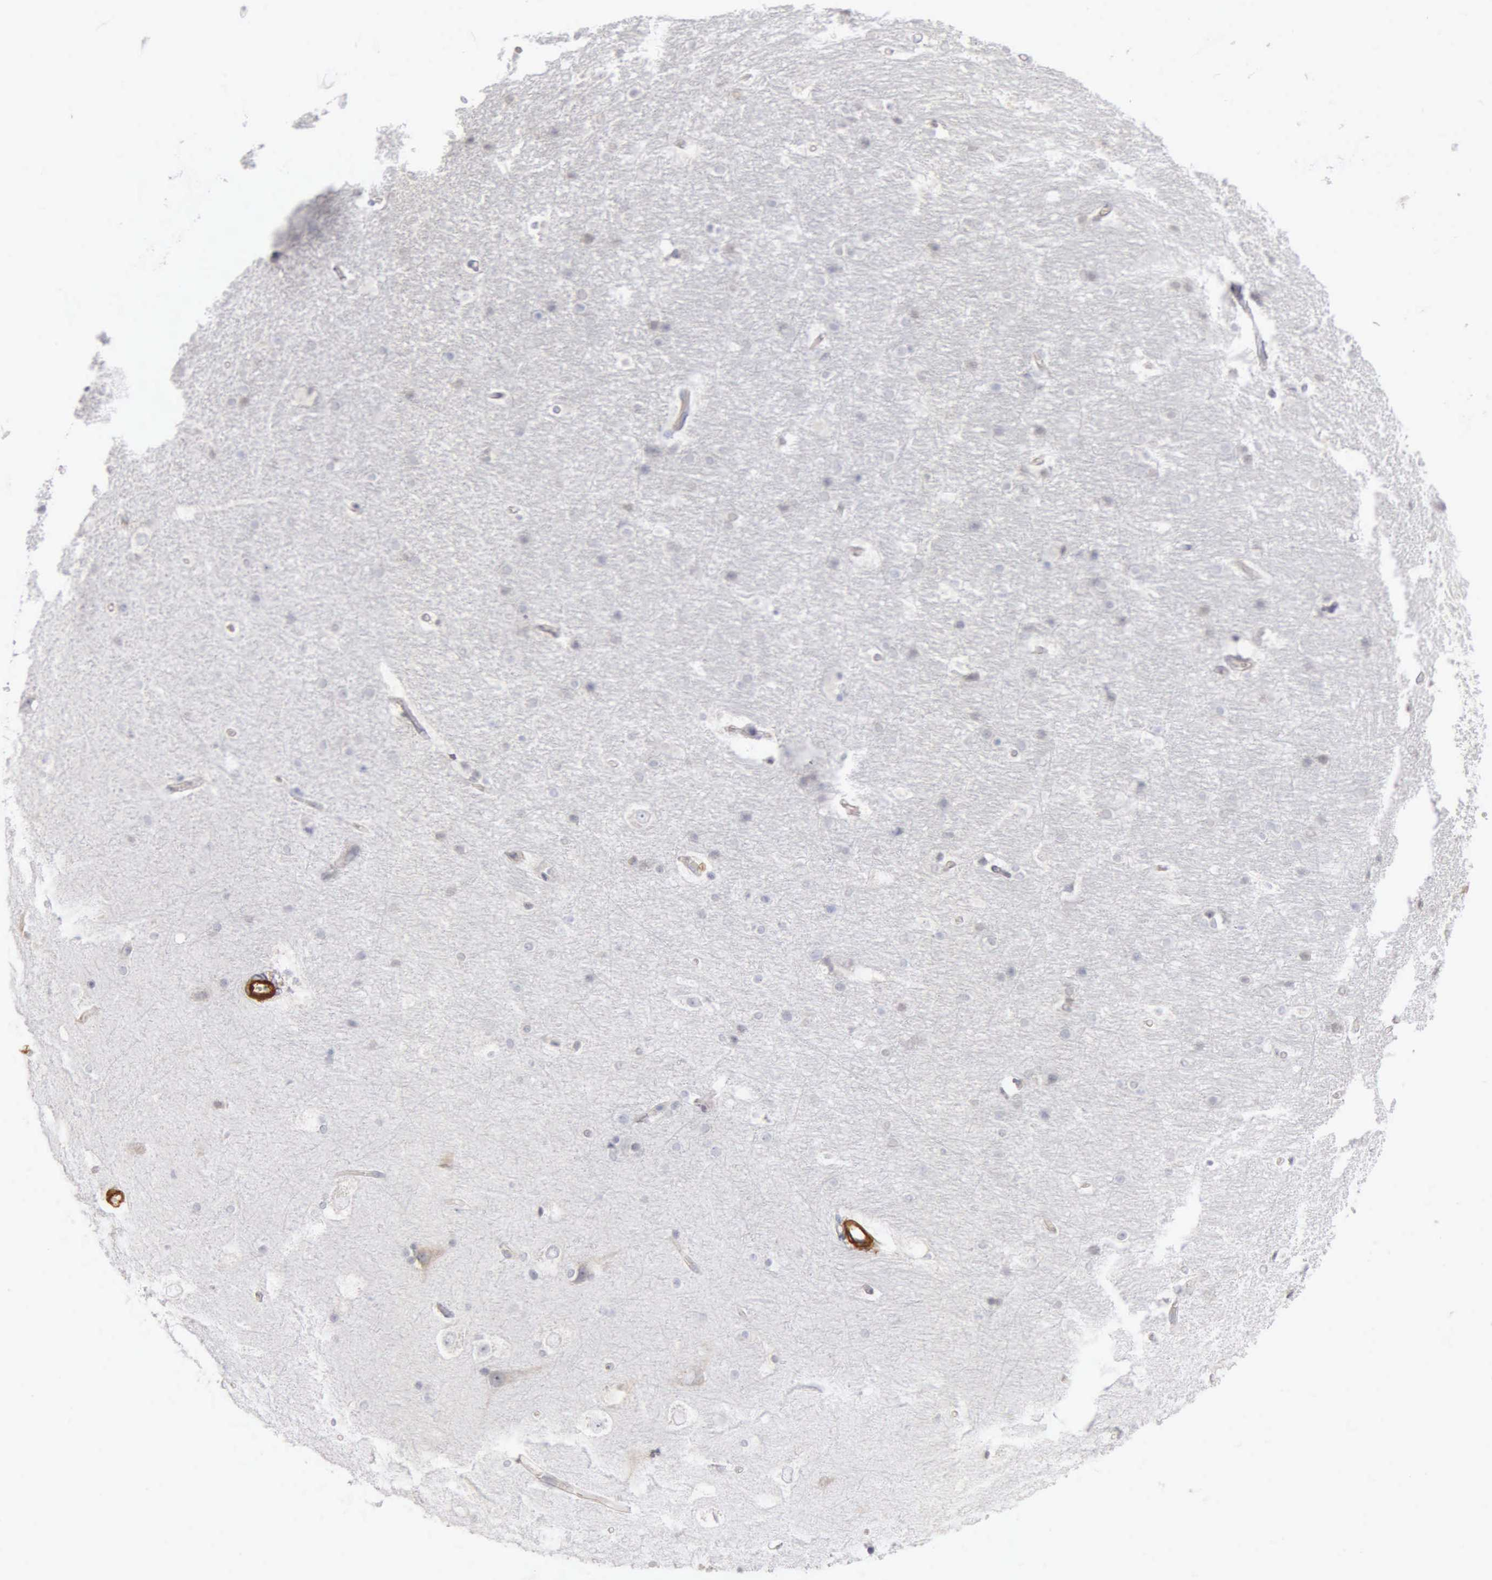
{"staining": {"intensity": "weak", "quantity": "<25%", "location": "cytoplasmic/membranous"}, "tissue": "hippocampus", "cell_type": "Glial cells", "image_type": "normal", "snomed": [{"axis": "morphology", "description": "Normal tissue, NOS"}, {"axis": "topography", "description": "Hippocampus"}], "caption": "Normal hippocampus was stained to show a protein in brown. There is no significant staining in glial cells. The staining is performed using DAB brown chromogen with nuclei counter-stained in using hematoxylin.", "gene": "CNN1", "patient": {"sex": "female", "age": 19}}